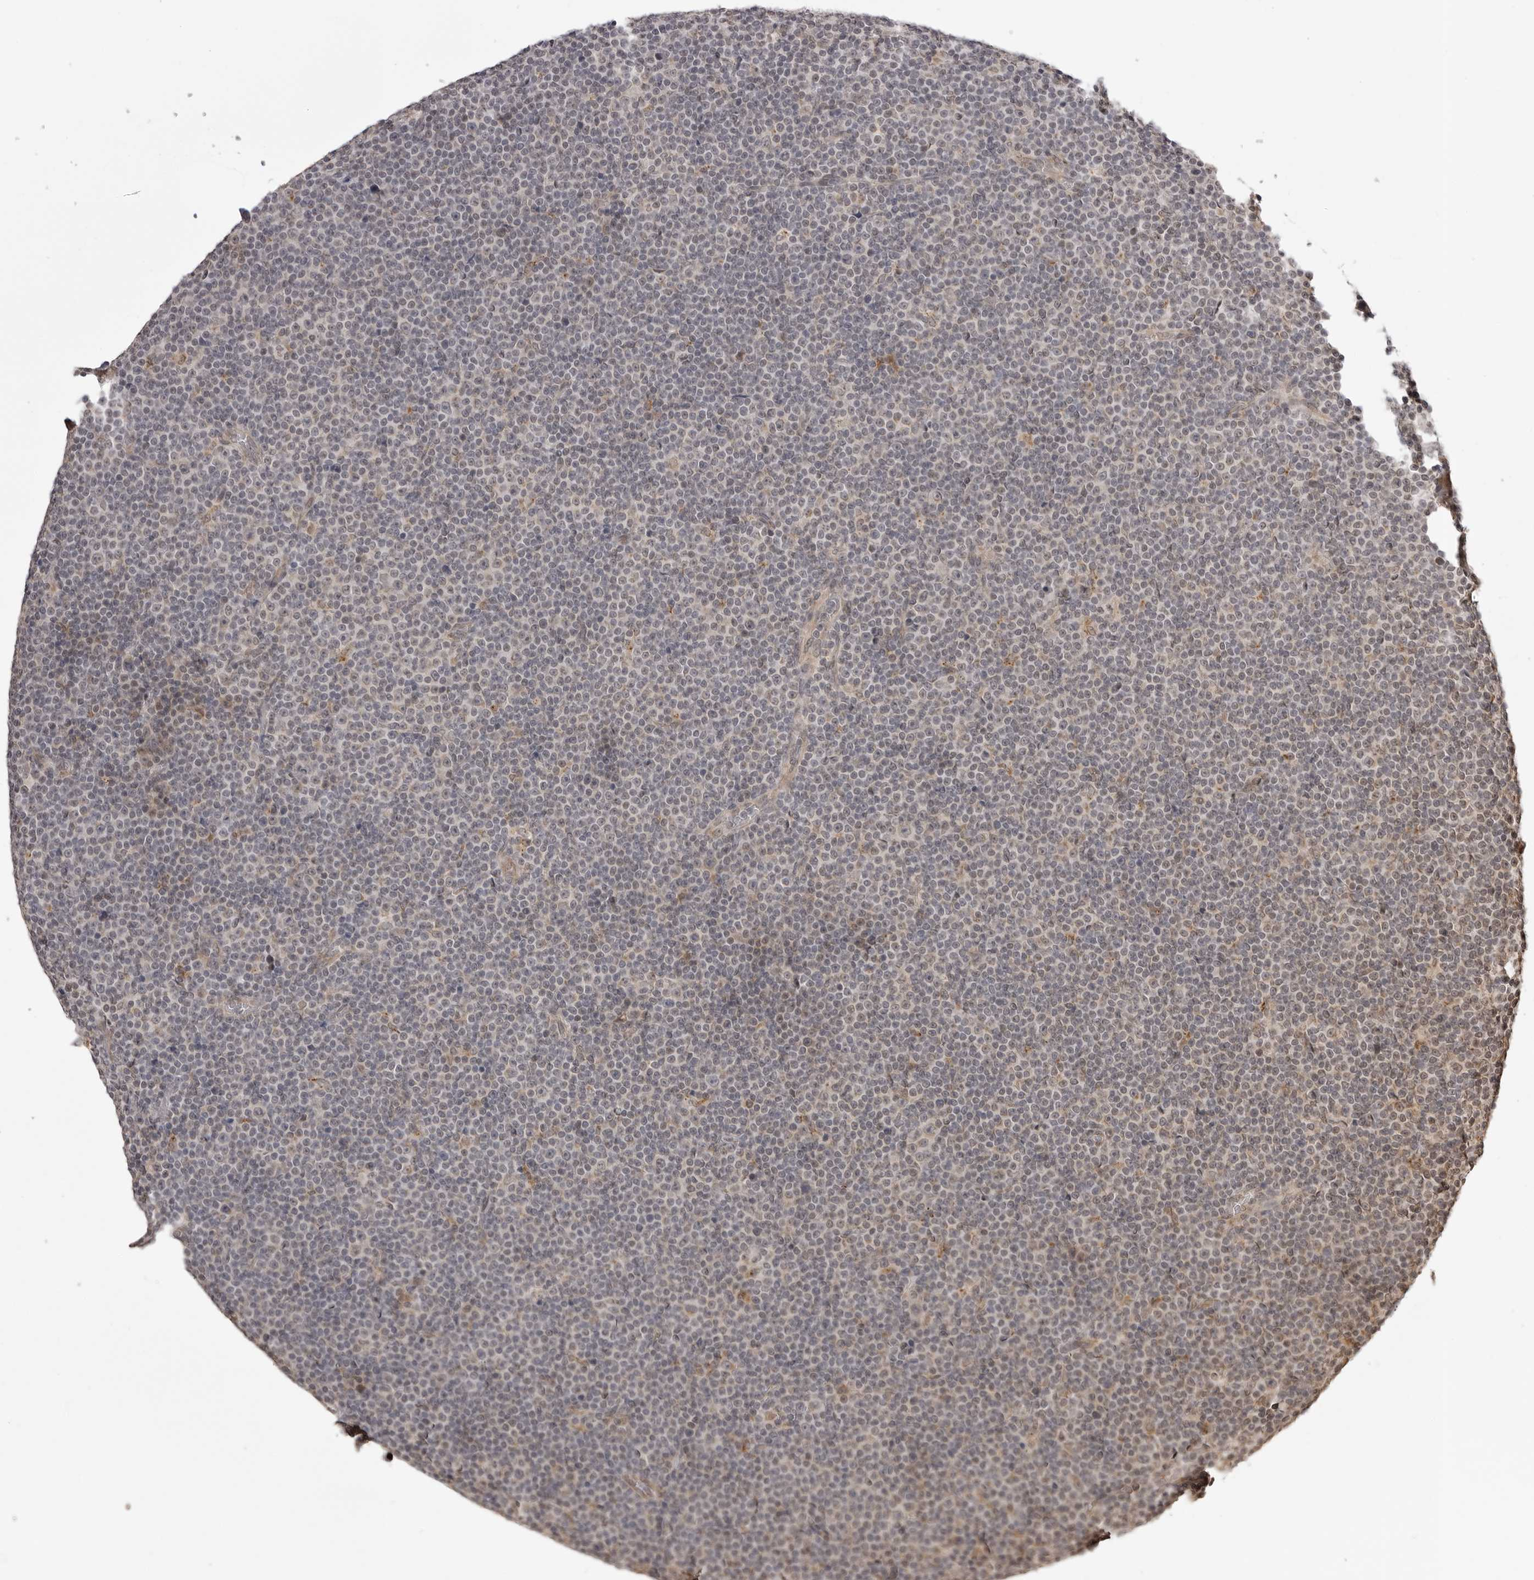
{"staining": {"intensity": "negative", "quantity": "none", "location": "none"}, "tissue": "lymphoma", "cell_type": "Tumor cells", "image_type": "cancer", "snomed": [{"axis": "morphology", "description": "Malignant lymphoma, non-Hodgkin's type, Low grade"}, {"axis": "topography", "description": "Lymph node"}], "caption": "DAB (3,3'-diaminobenzidine) immunohistochemical staining of lymphoma displays no significant expression in tumor cells.", "gene": "ZC3H11A", "patient": {"sex": "female", "age": 67}}